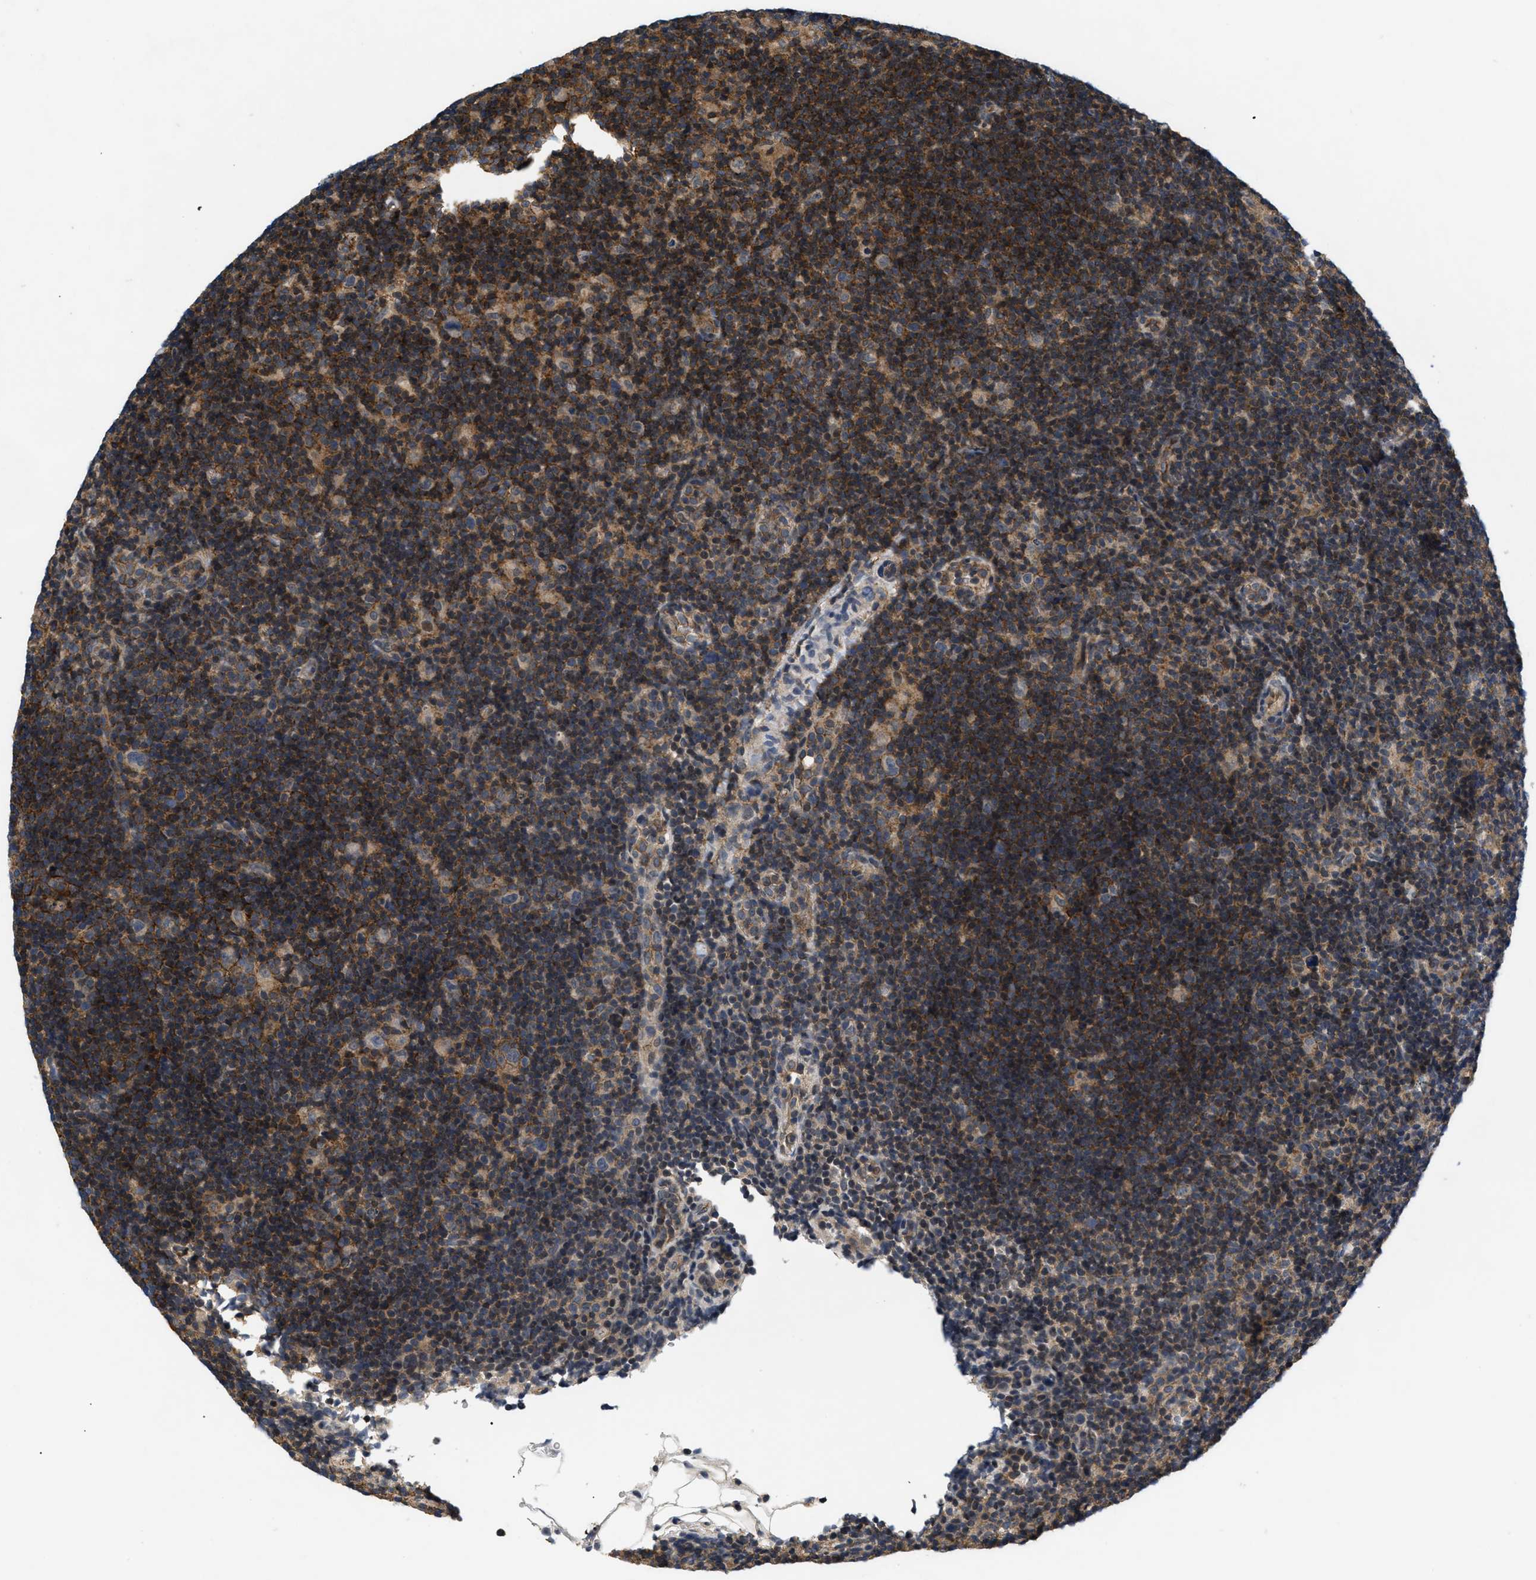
{"staining": {"intensity": "weak", "quantity": "<25%", "location": "cytoplasmic/membranous"}, "tissue": "lymphoma", "cell_type": "Tumor cells", "image_type": "cancer", "snomed": [{"axis": "morphology", "description": "Hodgkin's disease, NOS"}, {"axis": "topography", "description": "Lymph node"}], "caption": "Tumor cells show no significant expression in Hodgkin's disease.", "gene": "HMGCR", "patient": {"sex": "female", "age": 57}}